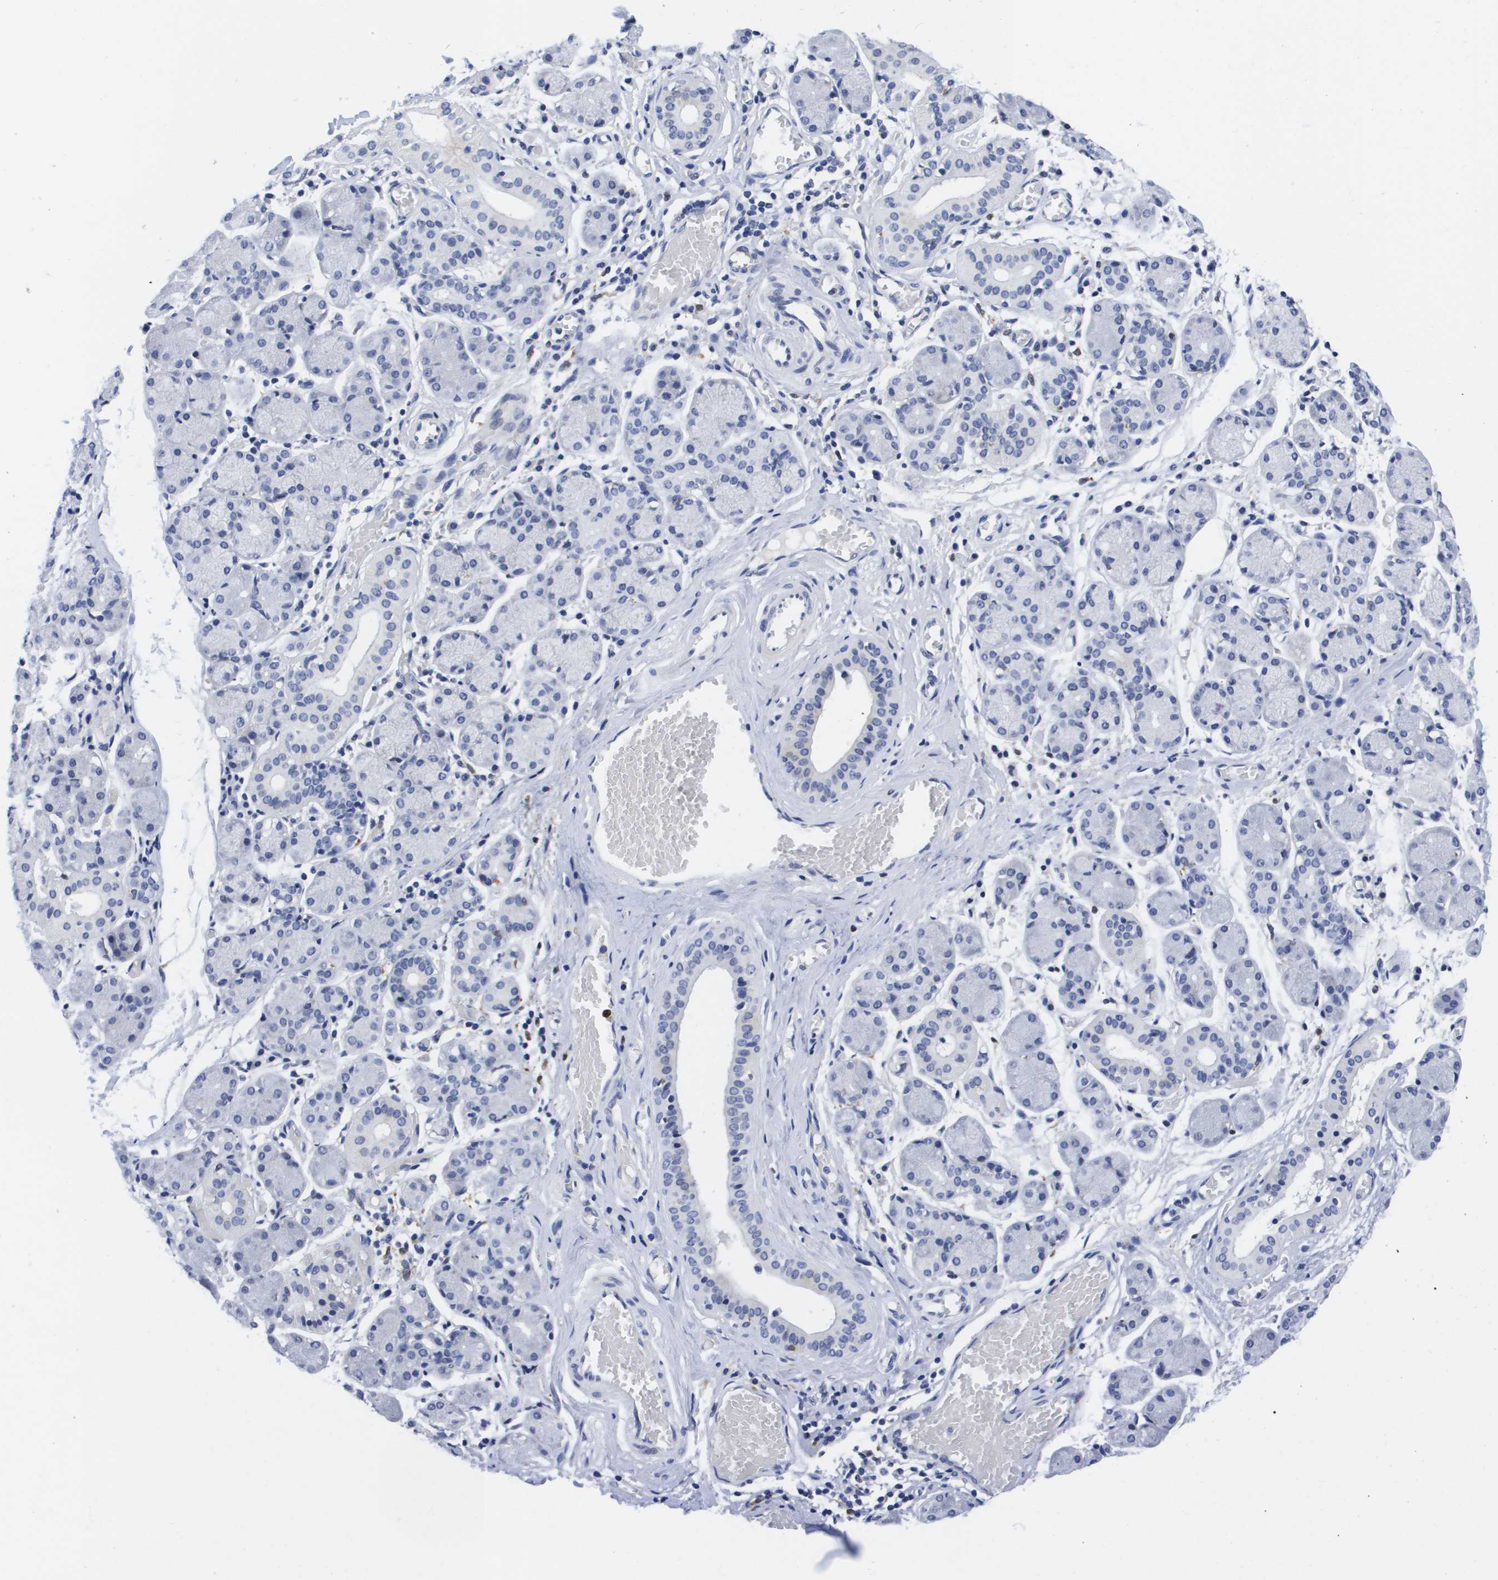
{"staining": {"intensity": "negative", "quantity": "none", "location": "none"}, "tissue": "salivary gland", "cell_type": "Glandular cells", "image_type": "normal", "snomed": [{"axis": "morphology", "description": "Normal tissue, NOS"}, {"axis": "topography", "description": "Salivary gland"}], "caption": "DAB (3,3'-diaminobenzidine) immunohistochemical staining of normal human salivary gland displays no significant staining in glandular cells.", "gene": "HMOX1", "patient": {"sex": "female", "age": 24}}